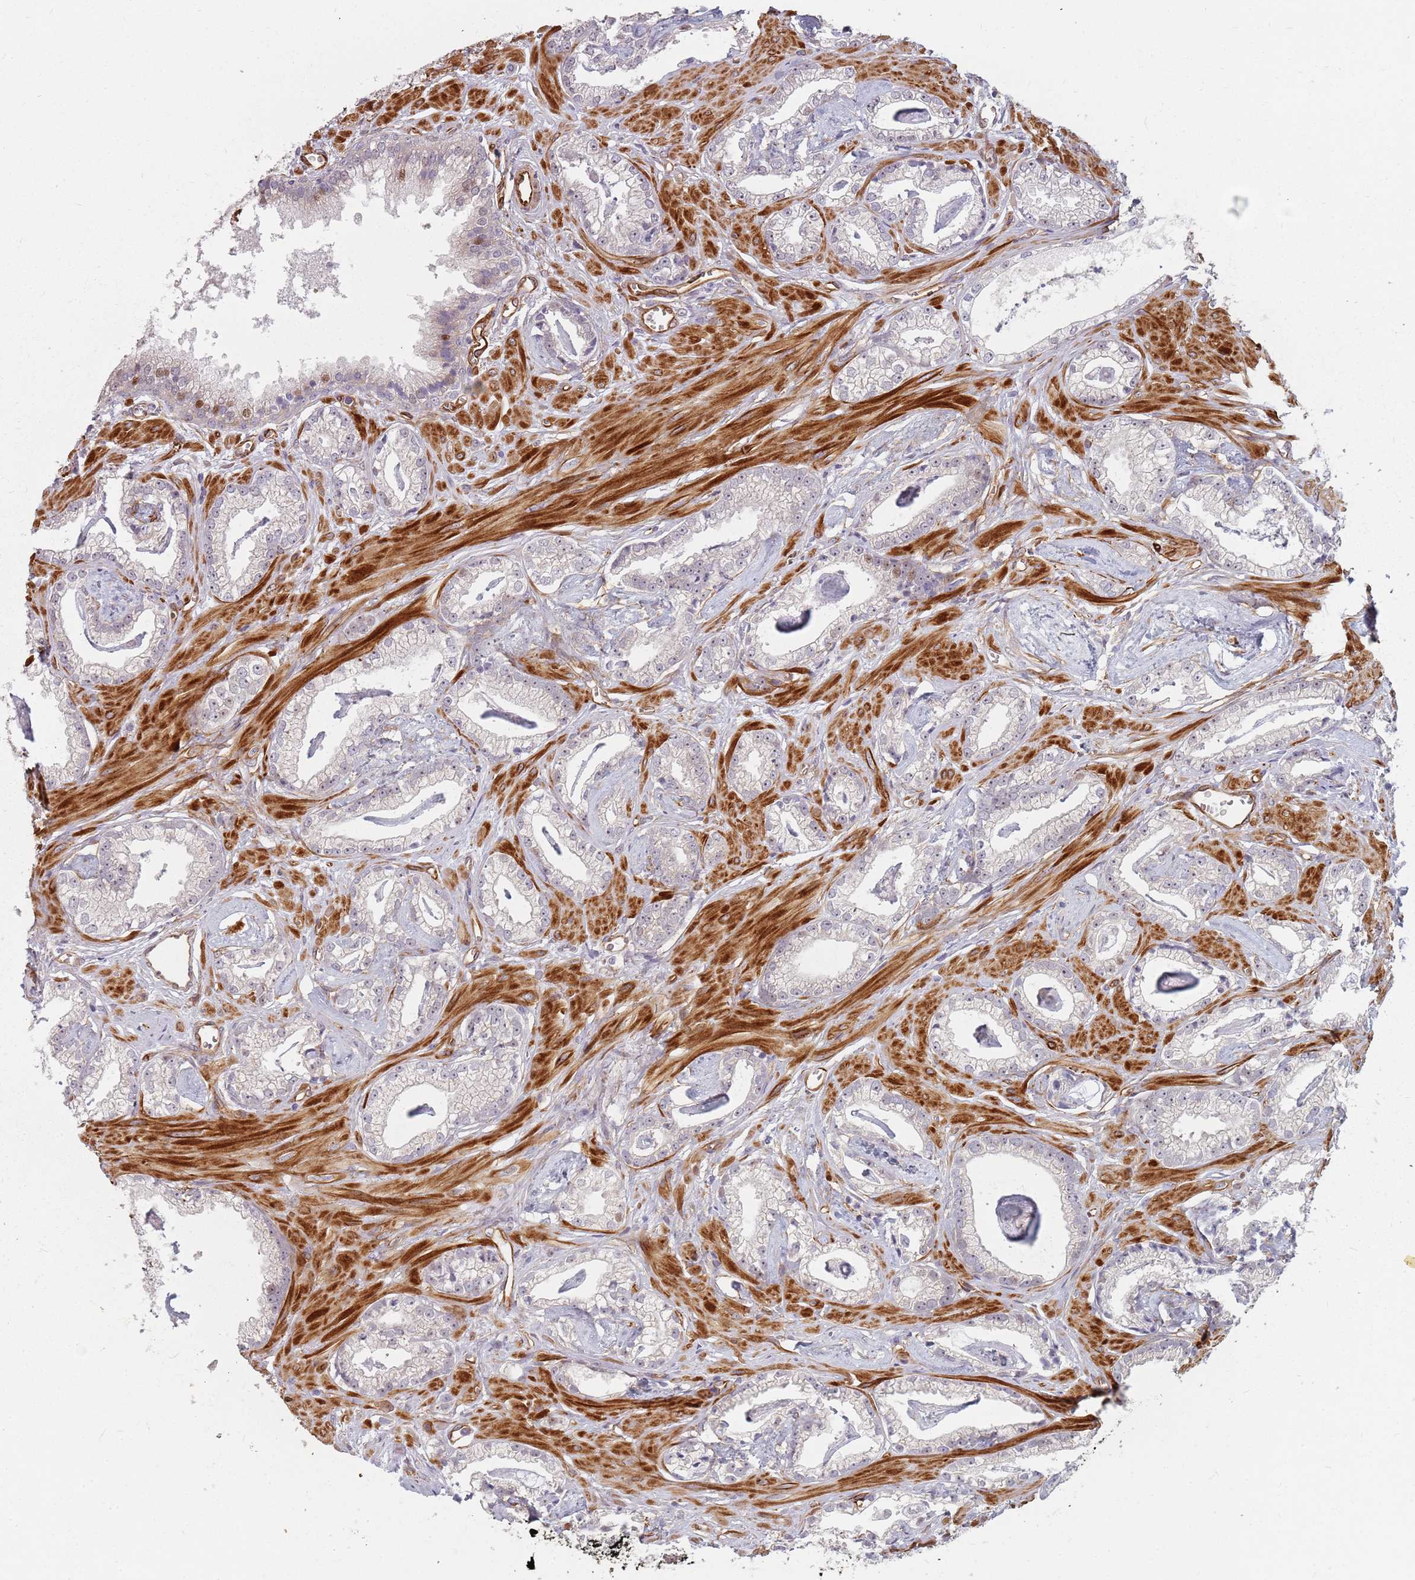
{"staining": {"intensity": "negative", "quantity": "none", "location": "none"}, "tissue": "prostate cancer", "cell_type": "Tumor cells", "image_type": "cancer", "snomed": [{"axis": "morphology", "description": "Adenocarcinoma, Low grade"}, {"axis": "topography", "description": "Prostate"}], "caption": "There is no significant staining in tumor cells of prostate cancer (adenocarcinoma (low-grade)). The staining was performed using DAB (3,3'-diaminobenzidine) to visualize the protein expression in brown, while the nuclei were stained in blue with hematoxylin (Magnification: 20x).", "gene": "GAS2L3", "patient": {"sex": "male", "age": 60}}